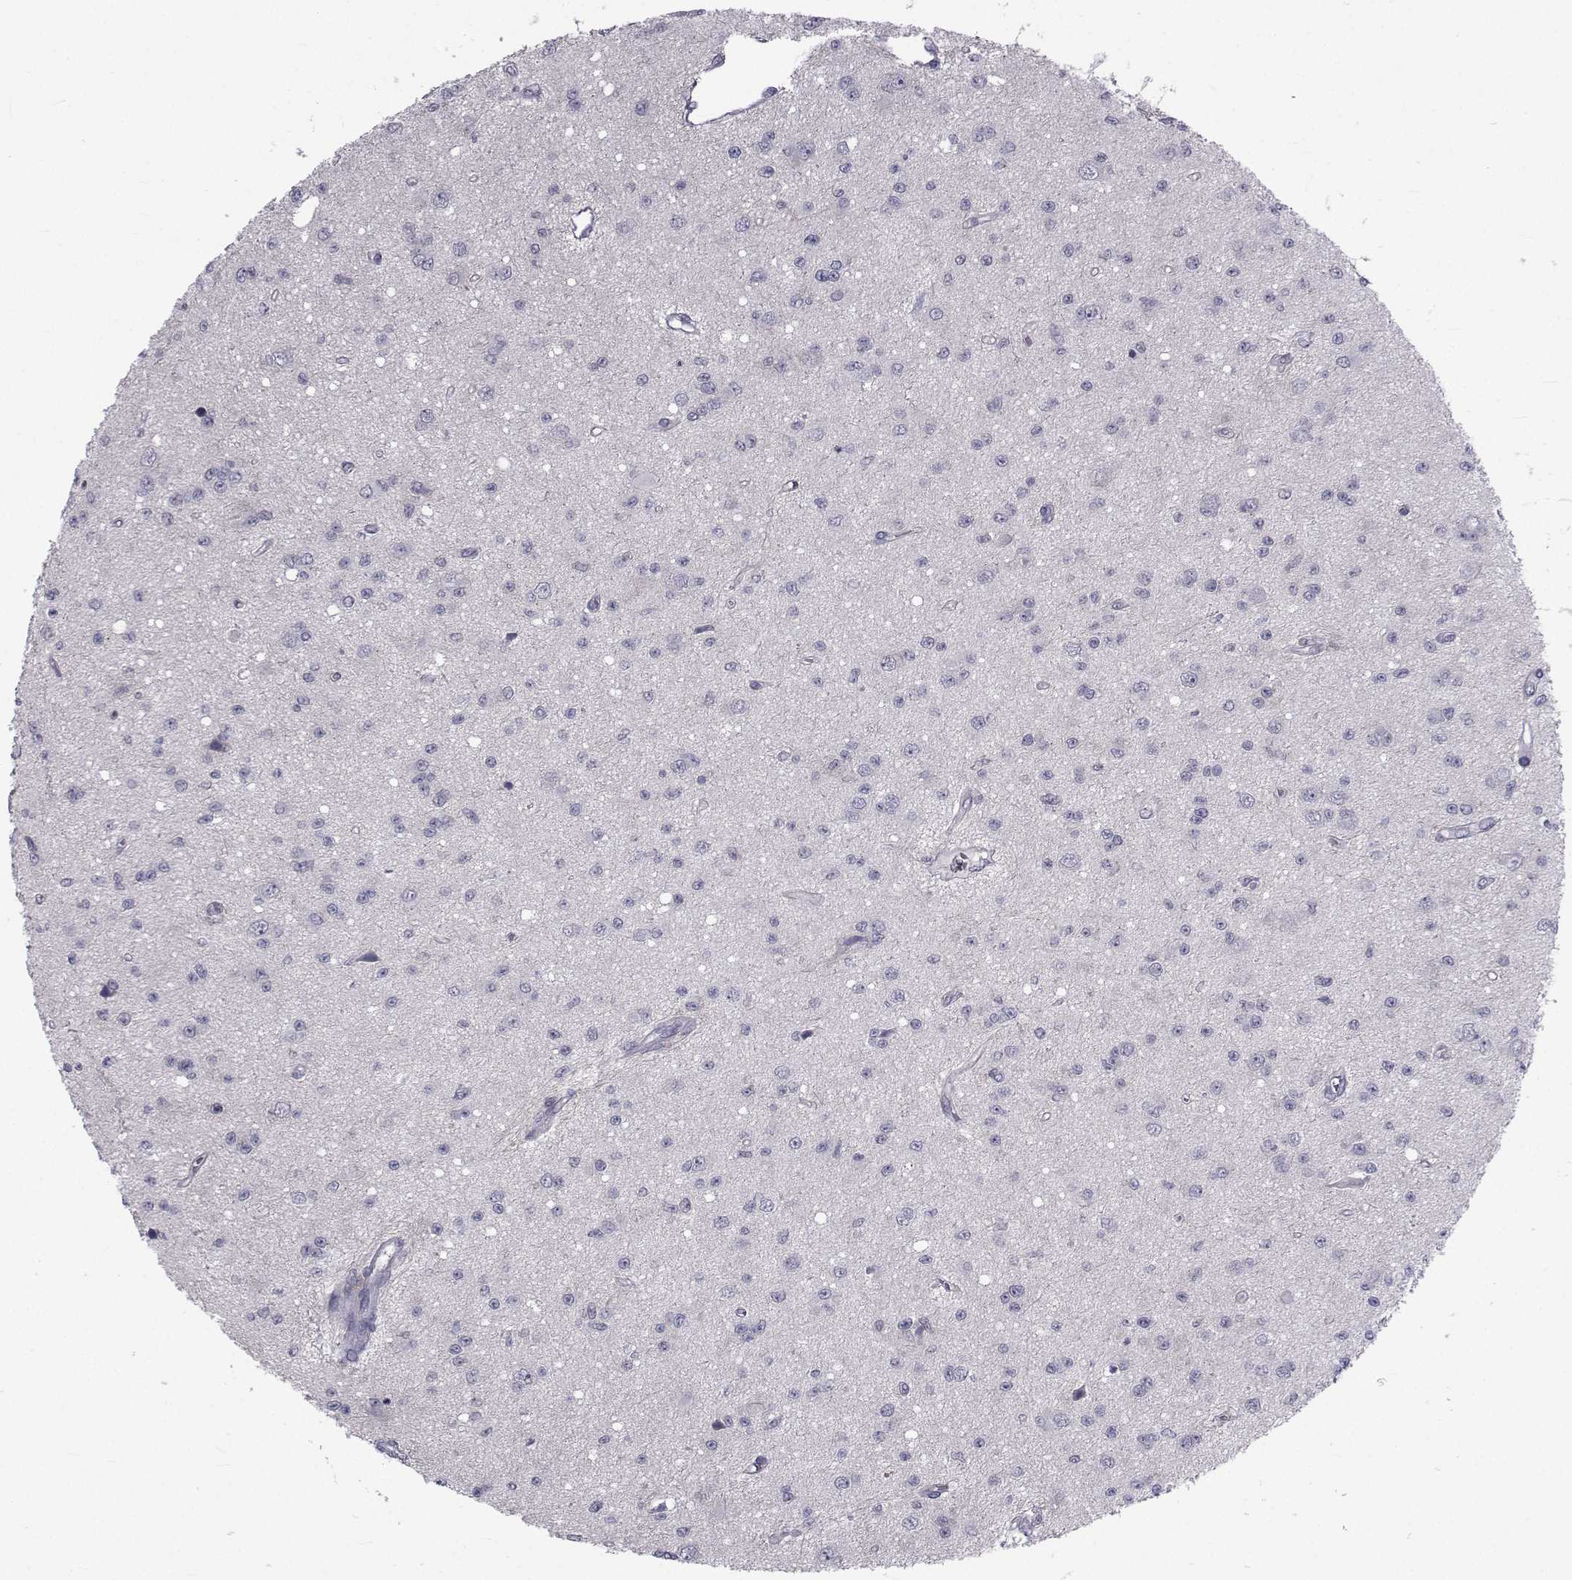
{"staining": {"intensity": "negative", "quantity": "none", "location": "none"}, "tissue": "glioma", "cell_type": "Tumor cells", "image_type": "cancer", "snomed": [{"axis": "morphology", "description": "Glioma, malignant, Low grade"}, {"axis": "topography", "description": "Brain"}], "caption": "This is an IHC micrograph of malignant low-grade glioma. There is no staining in tumor cells.", "gene": "SLC30A10", "patient": {"sex": "female", "age": 45}}